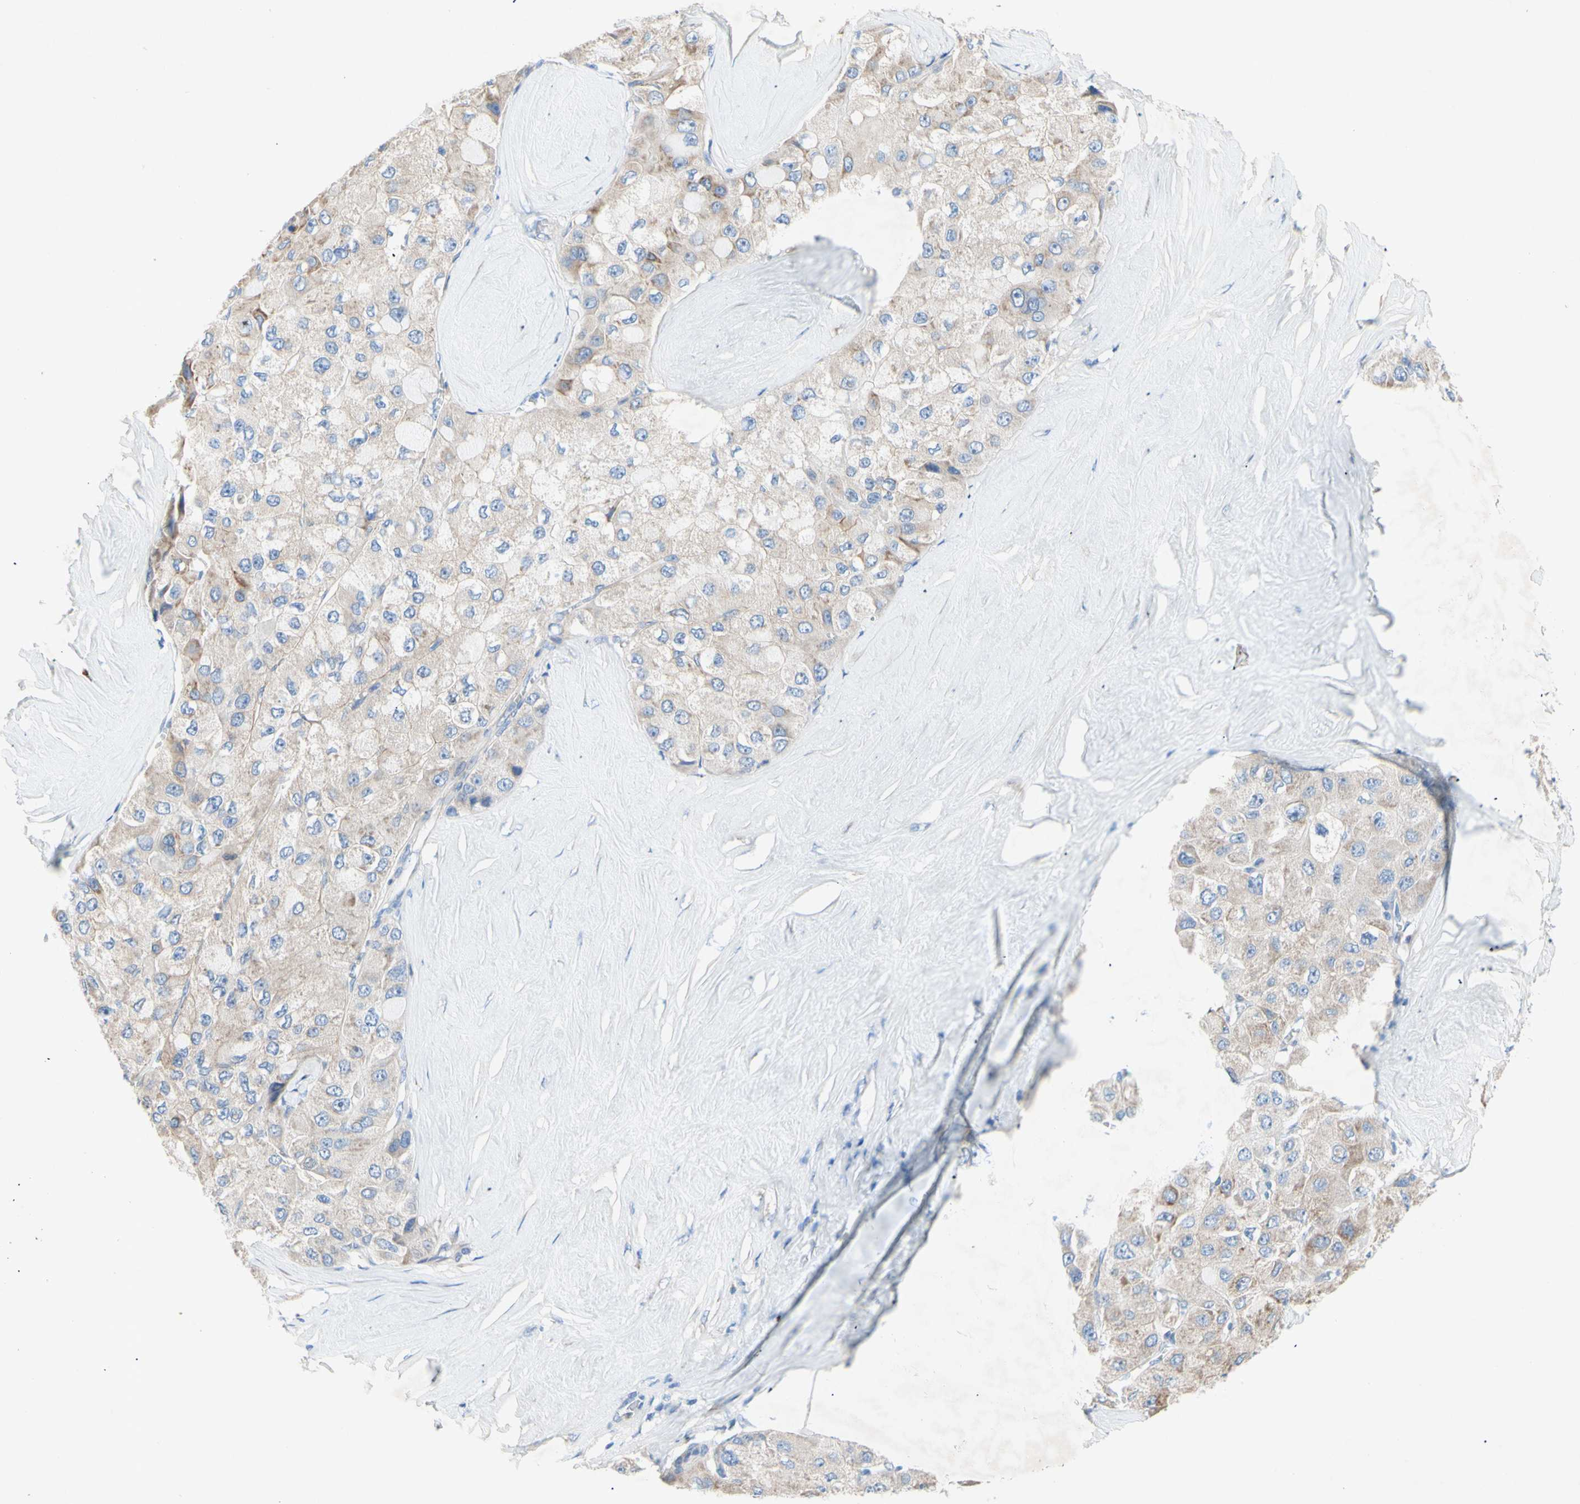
{"staining": {"intensity": "weak", "quantity": "<25%", "location": "cytoplasmic/membranous"}, "tissue": "liver cancer", "cell_type": "Tumor cells", "image_type": "cancer", "snomed": [{"axis": "morphology", "description": "Carcinoma, Hepatocellular, NOS"}, {"axis": "topography", "description": "Liver"}], "caption": "High magnification brightfield microscopy of liver hepatocellular carcinoma stained with DAB (3,3'-diaminobenzidine) (brown) and counterstained with hematoxylin (blue): tumor cells show no significant expression.", "gene": "TMIGD2", "patient": {"sex": "male", "age": 80}}